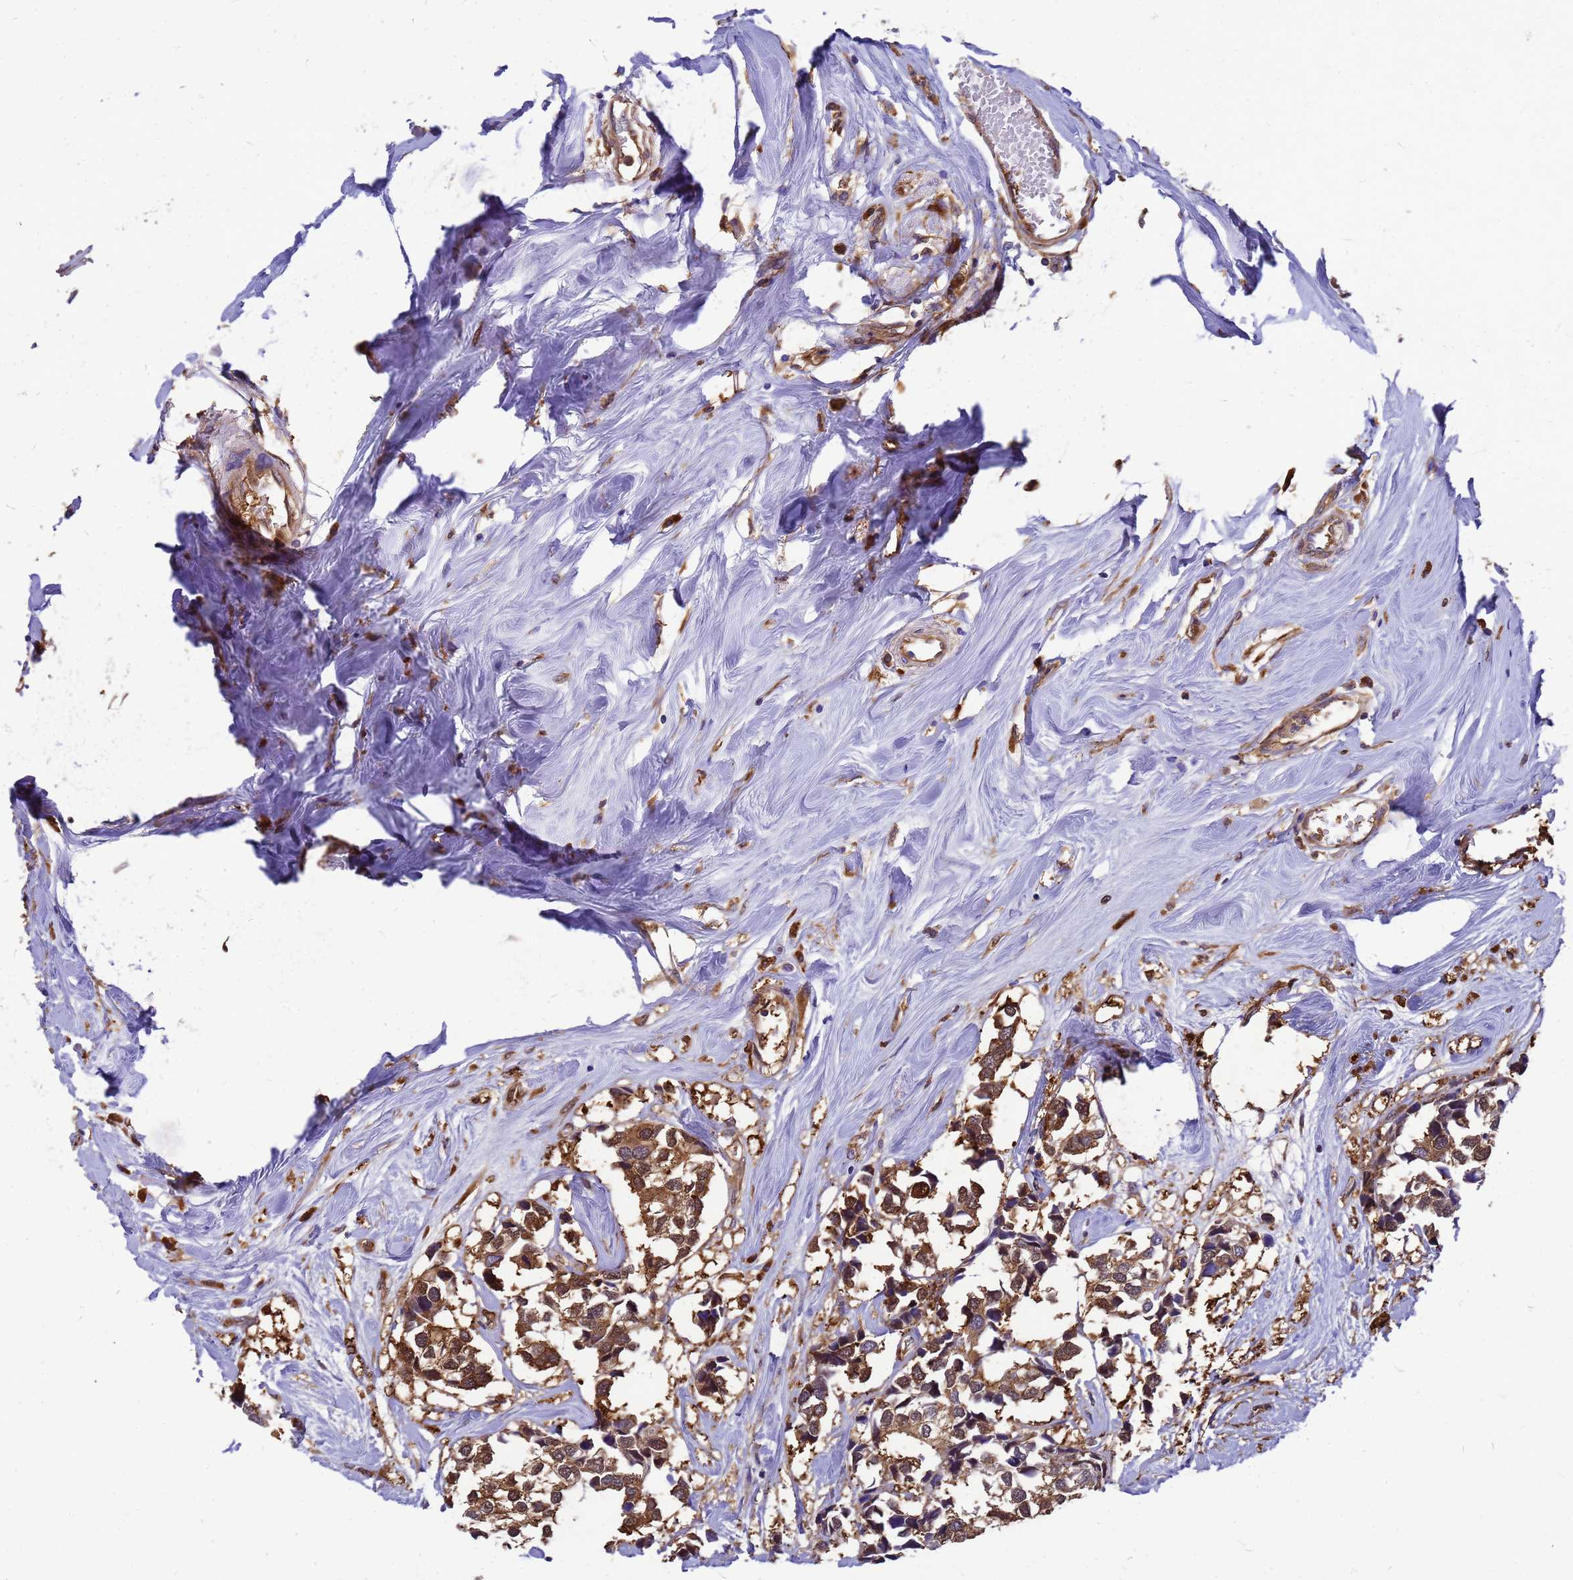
{"staining": {"intensity": "moderate", "quantity": ">75%", "location": "cytoplasmic/membranous"}, "tissue": "breast cancer", "cell_type": "Tumor cells", "image_type": "cancer", "snomed": [{"axis": "morphology", "description": "Duct carcinoma"}, {"axis": "topography", "description": "Breast"}], "caption": "DAB (3,3'-diaminobenzidine) immunohistochemical staining of human invasive ductal carcinoma (breast) reveals moderate cytoplasmic/membranous protein expression in approximately >75% of tumor cells. The staining was performed using DAB (3,3'-diaminobenzidine), with brown indicating positive protein expression. Nuclei are stained blue with hematoxylin.", "gene": "GID4", "patient": {"sex": "female", "age": 83}}